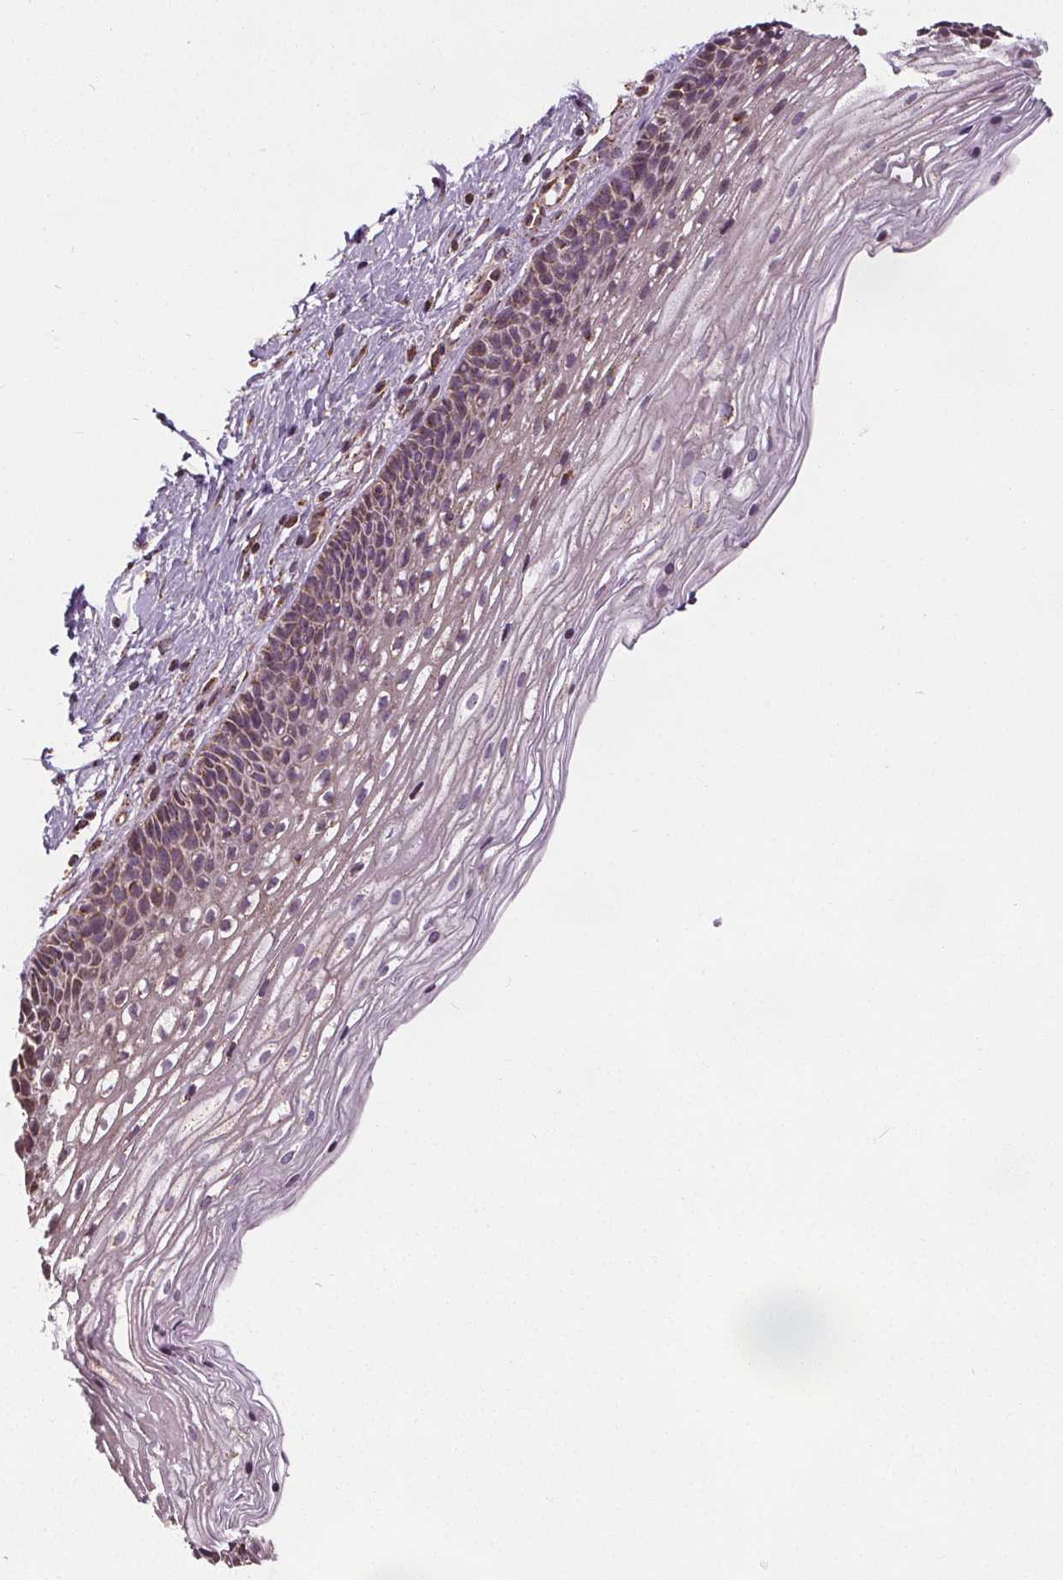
{"staining": {"intensity": "weak", "quantity": ">75%", "location": "cytoplasmic/membranous"}, "tissue": "cervix", "cell_type": "Glandular cells", "image_type": "normal", "snomed": [{"axis": "morphology", "description": "Normal tissue, NOS"}, {"axis": "topography", "description": "Cervix"}], "caption": "Immunohistochemistry (IHC) (DAB) staining of benign human cervix reveals weak cytoplasmic/membranous protein expression in approximately >75% of glandular cells.", "gene": "ZNF548", "patient": {"sex": "female", "age": 34}}